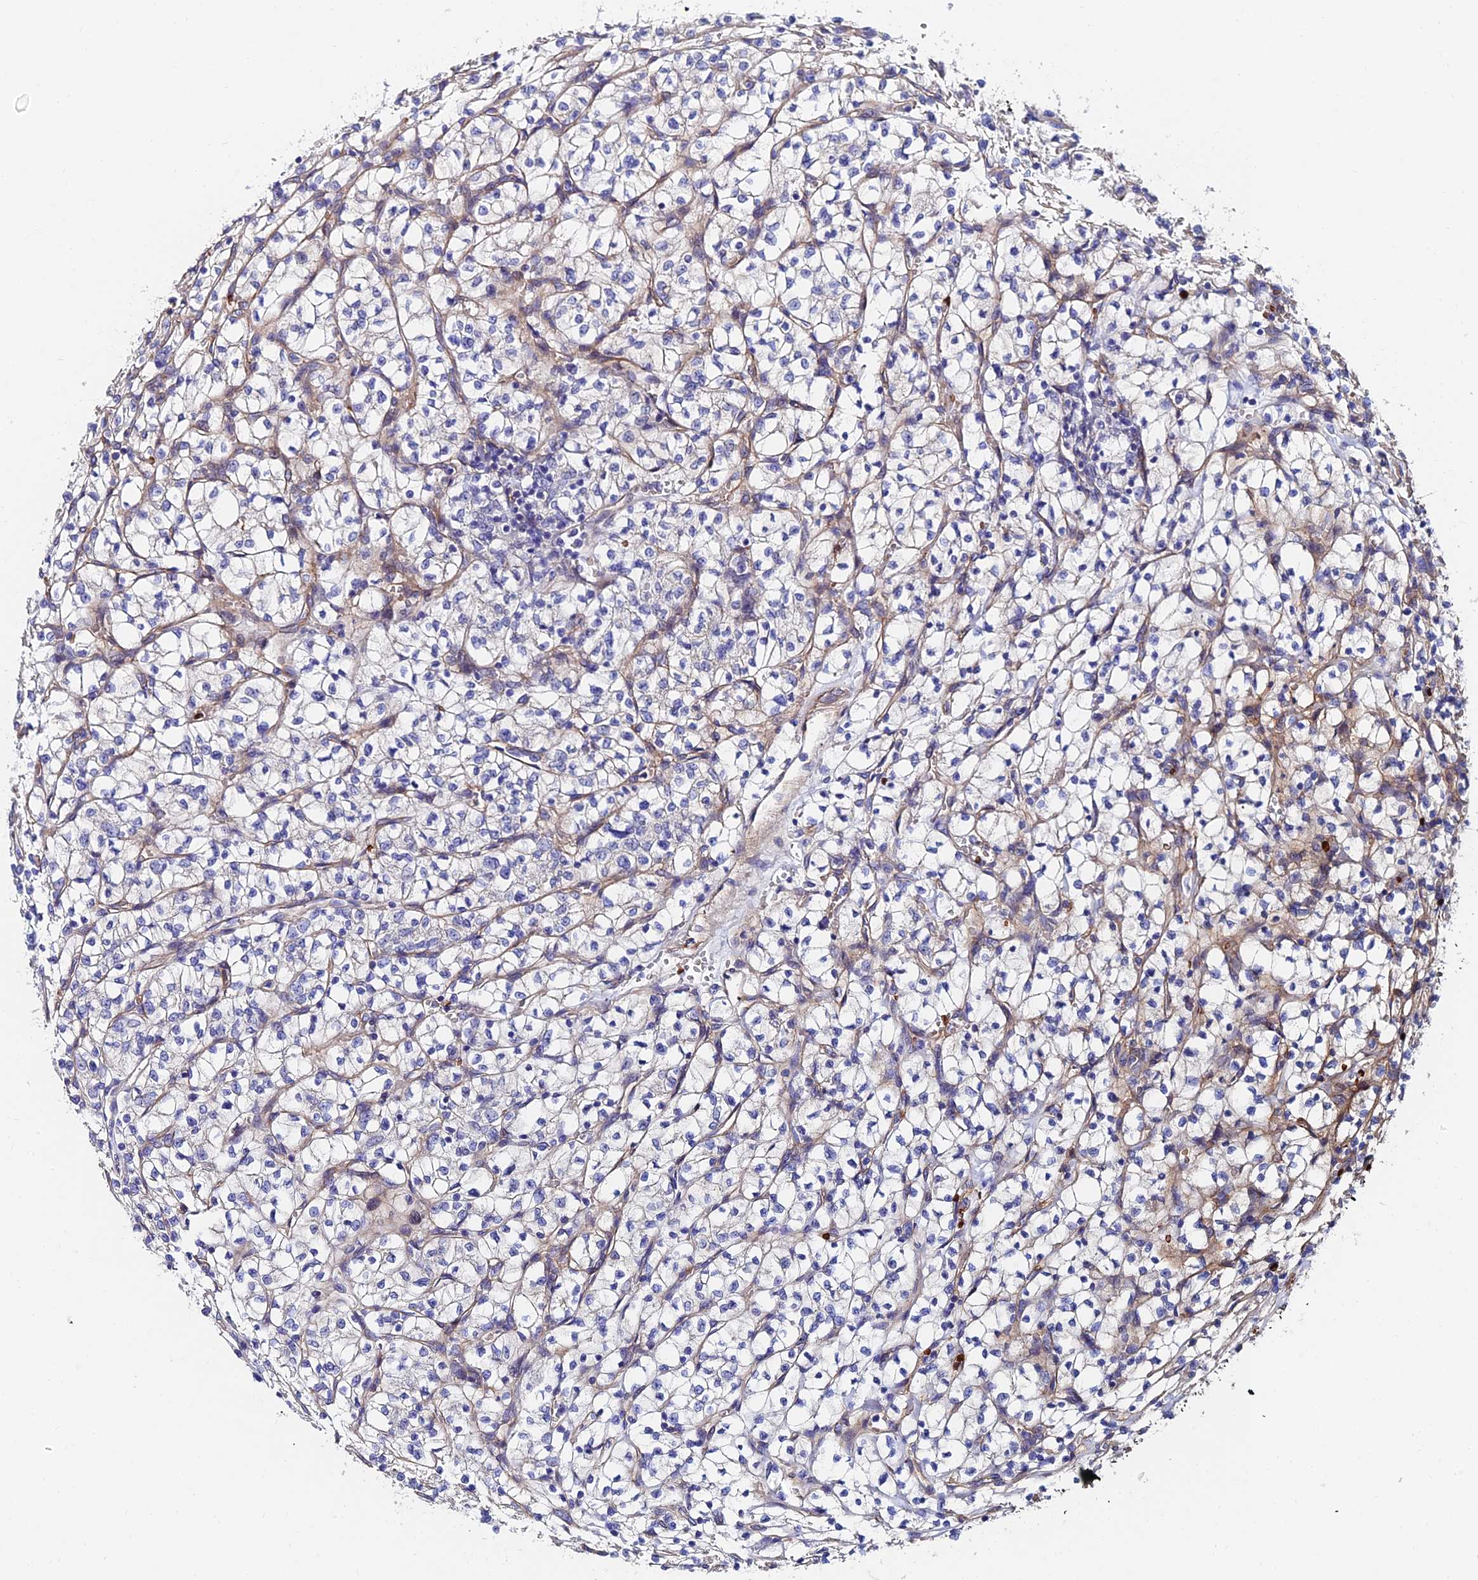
{"staining": {"intensity": "negative", "quantity": "none", "location": "none"}, "tissue": "renal cancer", "cell_type": "Tumor cells", "image_type": "cancer", "snomed": [{"axis": "morphology", "description": "Adenocarcinoma, NOS"}, {"axis": "topography", "description": "Kidney"}], "caption": "Micrograph shows no significant protein staining in tumor cells of adenocarcinoma (renal). Brightfield microscopy of IHC stained with DAB (3,3'-diaminobenzidine) (brown) and hematoxylin (blue), captured at high magnification.", "gene": "ADGRF3", "patient": {"sex": "female", "age": 64}}